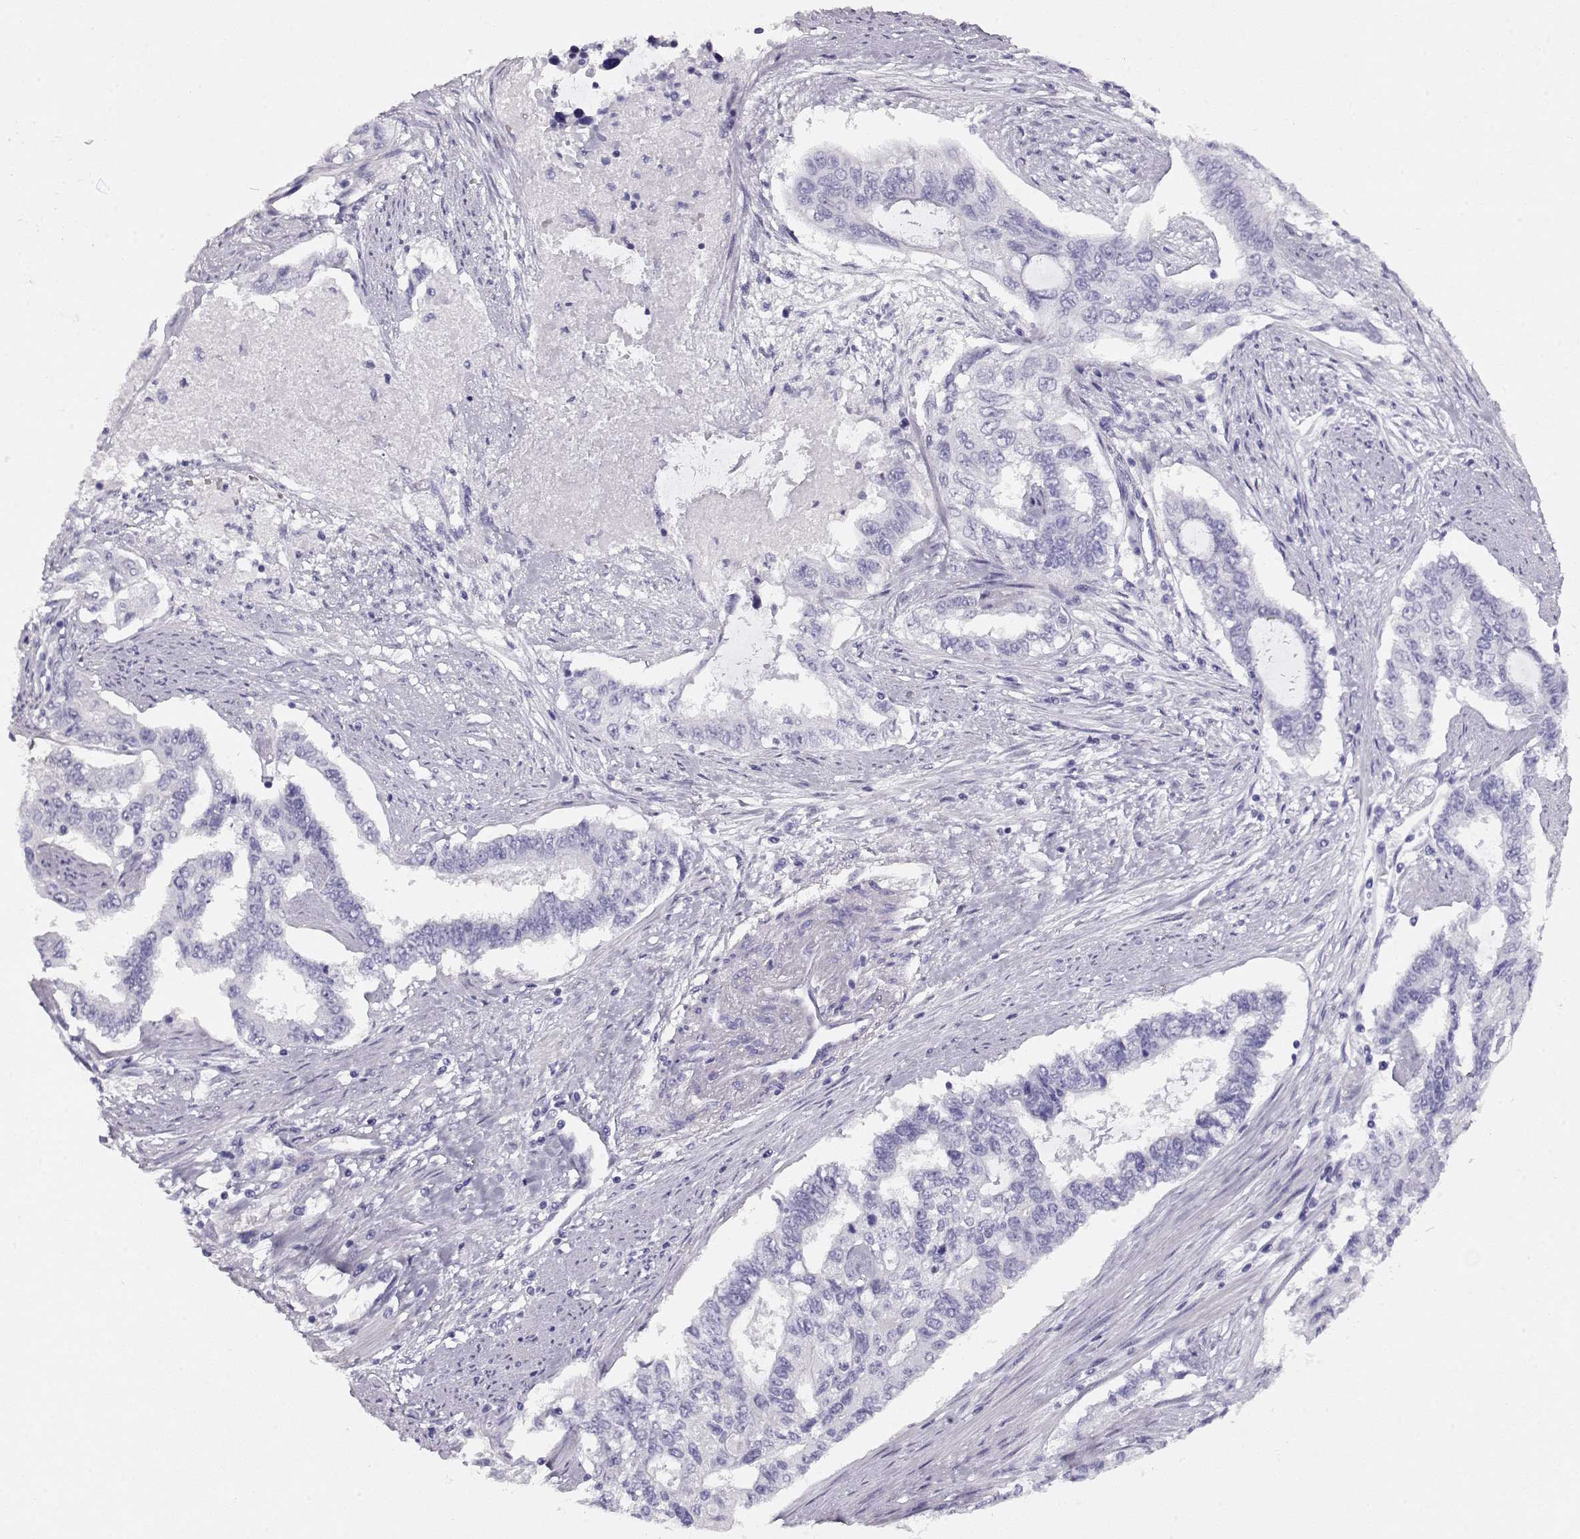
{"staining": {"intensity": "negative", "quantity": "none", "location": "none"}, "tissue": "endometrial cancer", "cell_type": "Tumor cells", "image_type": "cancer", "snomed": [{"axis": "morphology", "description": "Adenocarcinoma, NOS"}, {"axis": "topography", "description": "Uterus"}], "caption": "Human endometrial cancer (adenocarcinoma) stained for a protein using immunohistochemistry exhibits no staining in tumor cells.", "gene": "ACTN2", "patient": {"sex": "female", "age": 59}}